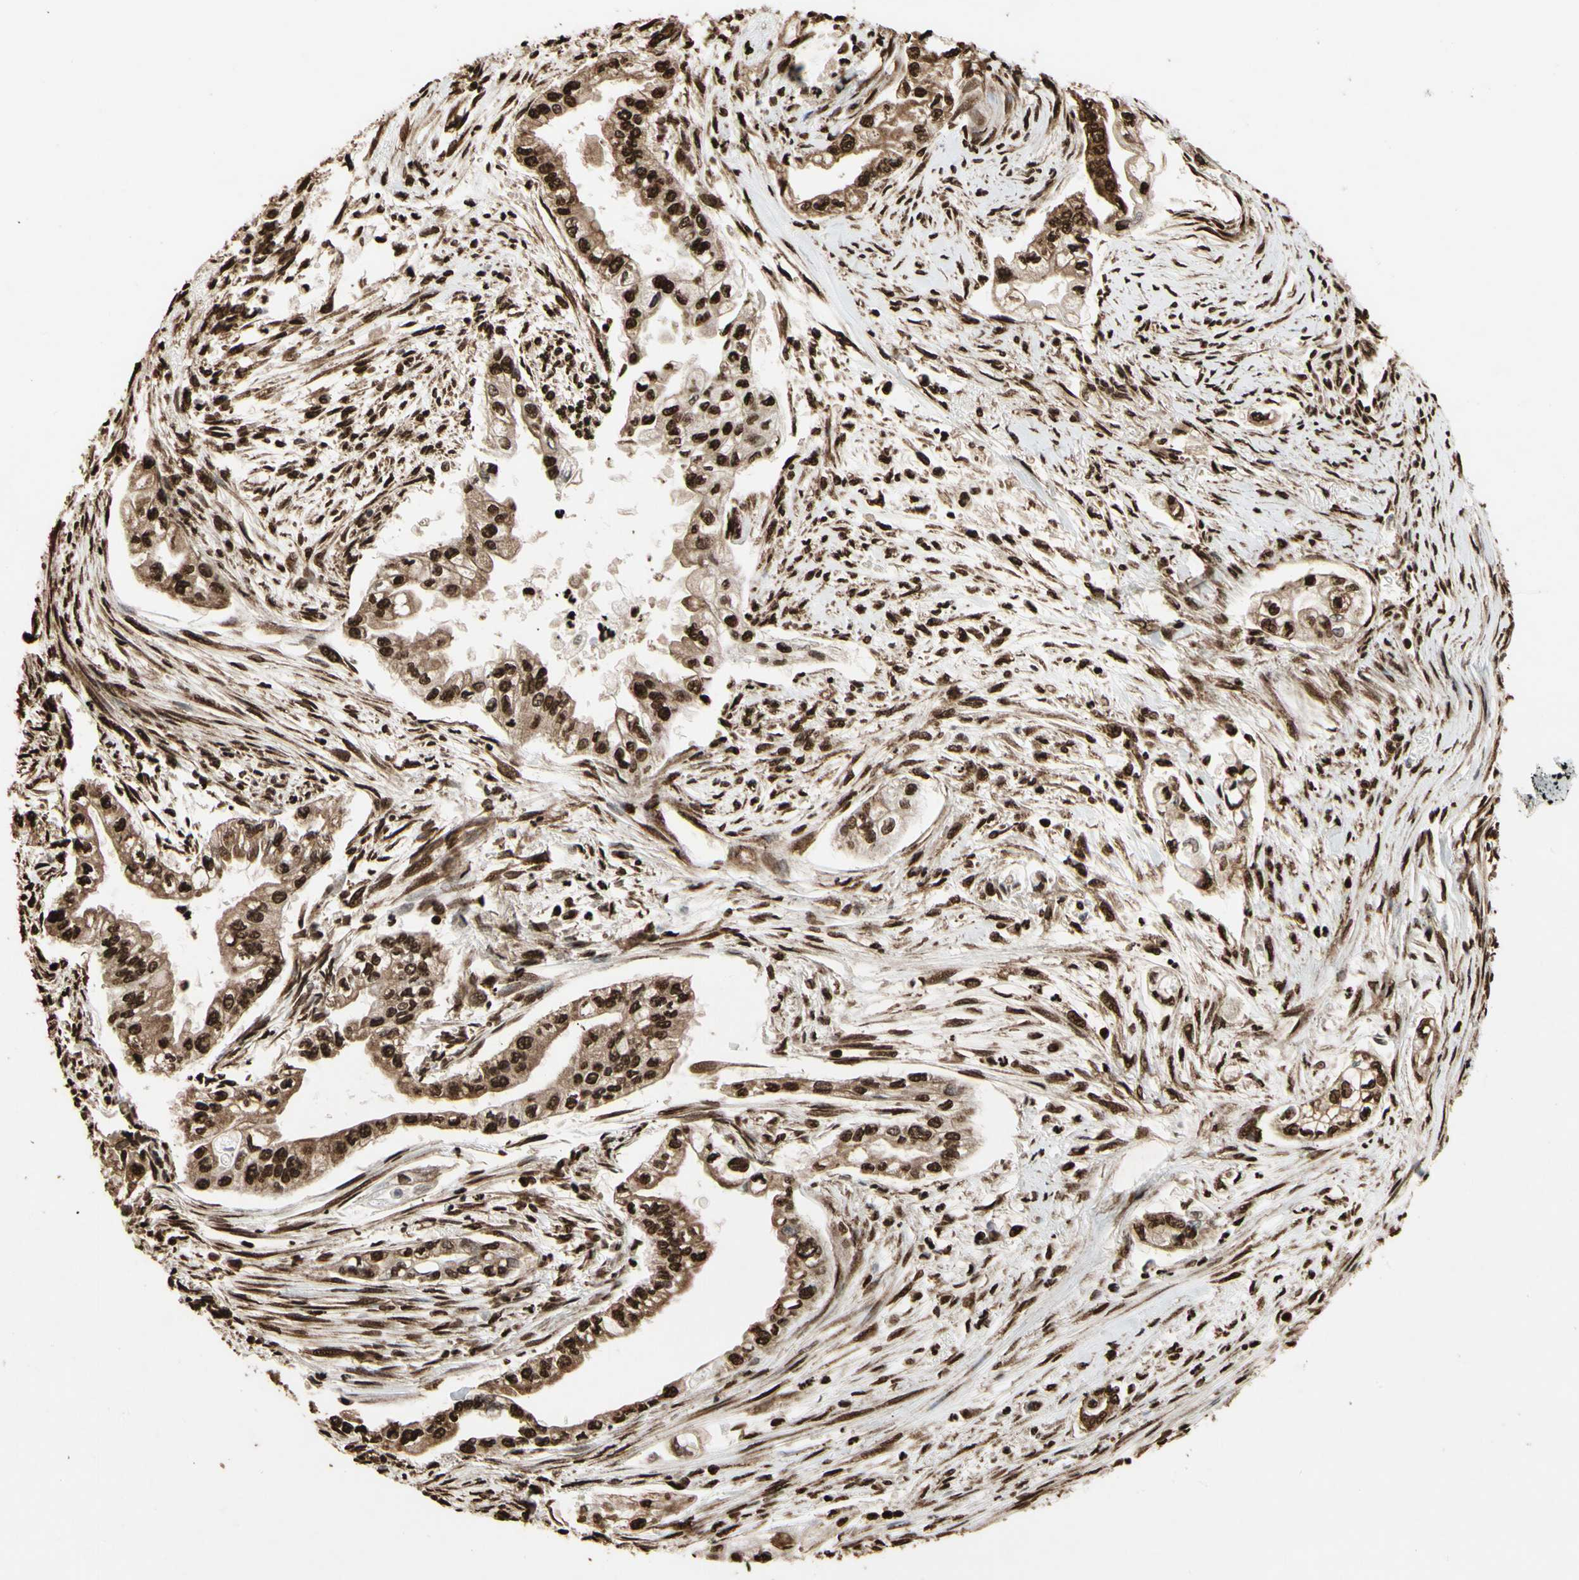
{"staining": {"intensity": "strong", "quantity": ">75%", "location": "cytoplasmic/membranous,nuclear"}, "tissue": "pancreatic cancer", "cell_type": "Tumor cells", "image_type": "cancer", "snomed": [{"axis": "morphology", "description": "Normal tissue, NOS"}, {"axis": "topography", "description": "Pancreas"}], "caption": "Strong cytoplasmic/membranous and nuclear staining for a protein is identified in approximately >75% of tumor cells of pancreatic cancer using immunohistochemistry (IHC).", "gene": "HNRNPK", "patient": {"sex": "male", "age": 42}}